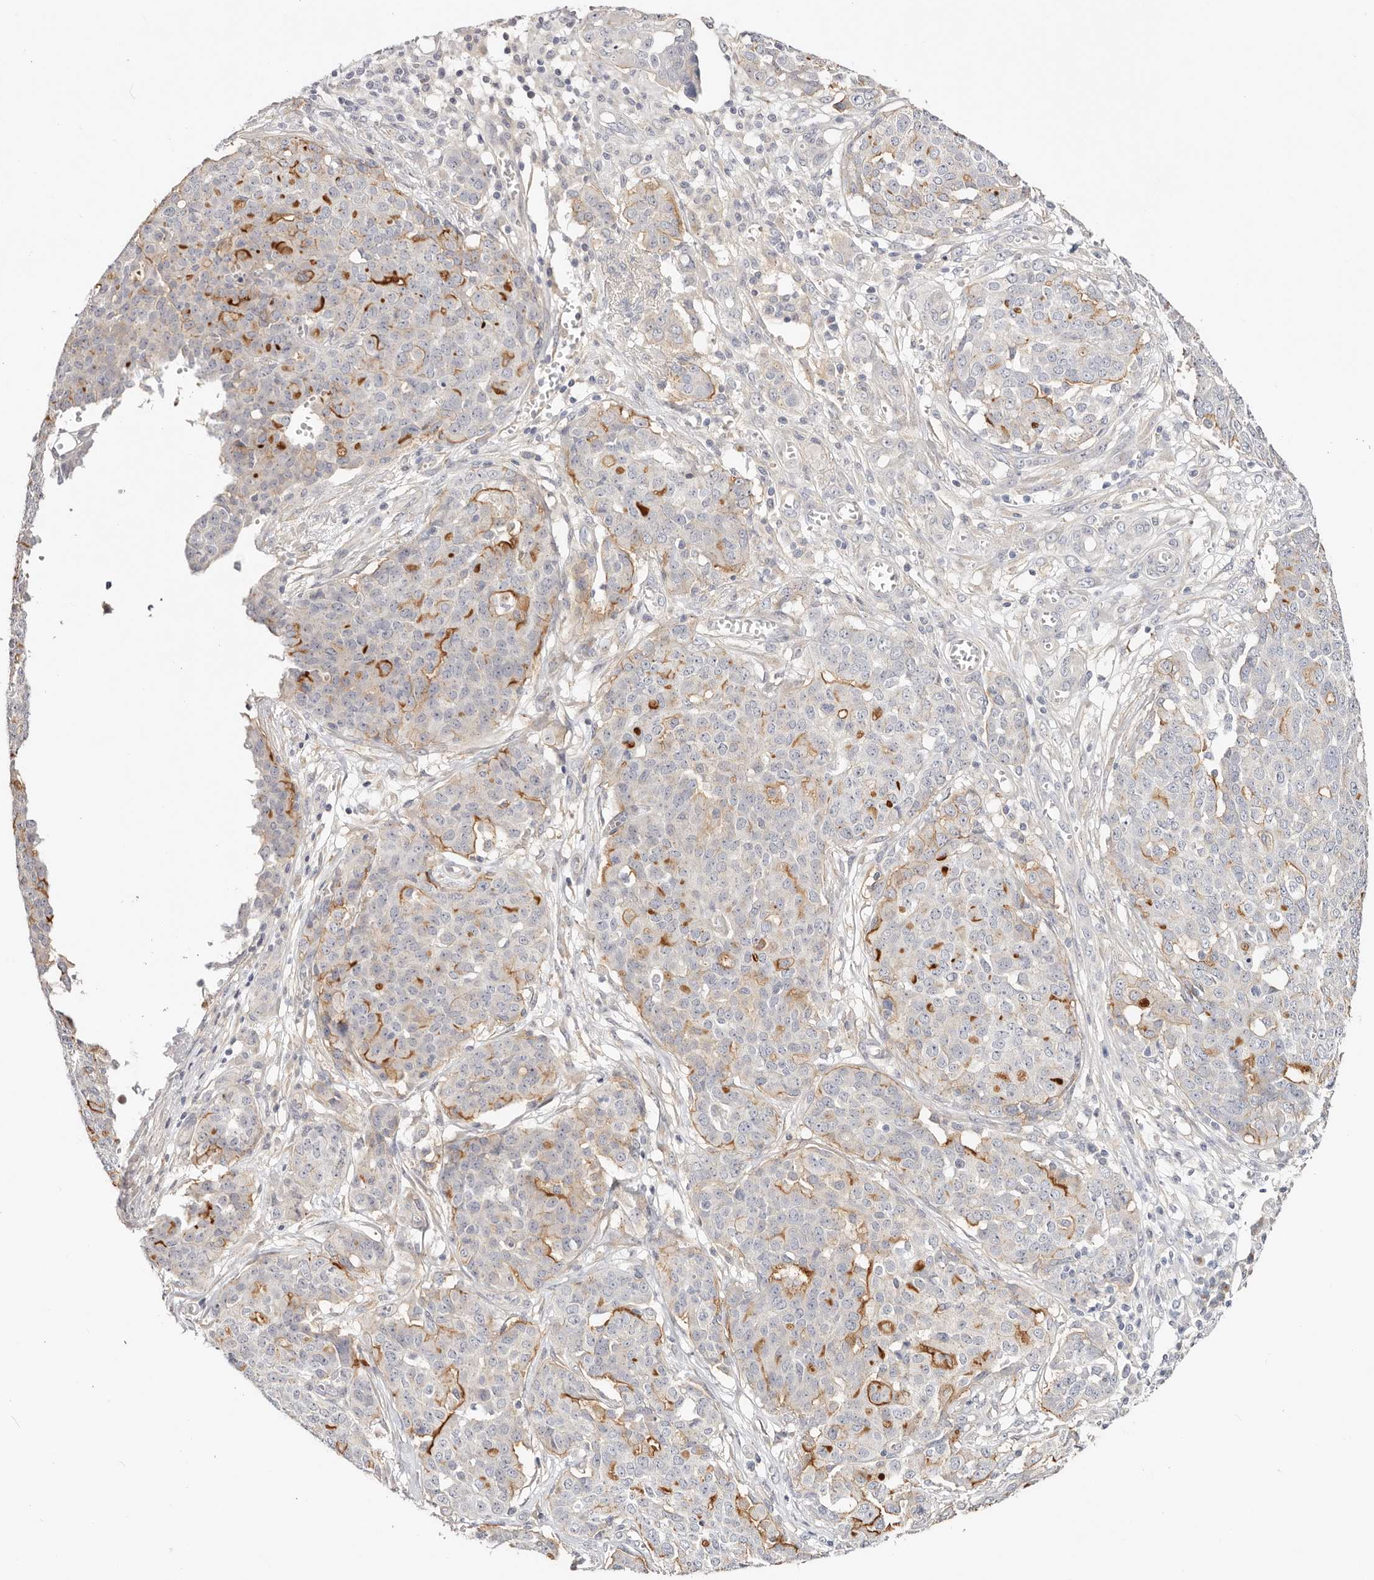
{"staining": {"intensity": "strong", "quantity": "<25%", "location": "cytoplasmic/membranous"}, "tissue": "ovarian cancer", "cell_type": "Tumor cells", "image_type": "cancer", "snomed": [{"axis": "morphology", "description": "Cystadenocarcinoma, serous, NOS"}, {"axis": "topography", "description": "Soft tissue"}, {"axis": "topography", "description": "Ovary"}], "caption": "Serous cystadenocarcinoma (ovarian) stained with IHC shows strong cytoplasmic/membranous expression in approximately <25% of tumor cells. Immunohistochemistry (ihc) stains the protein in brown and the nuclei are stained blue.", "gene": "DNASE1", "patient": {"sex": "female", "age": 57}}